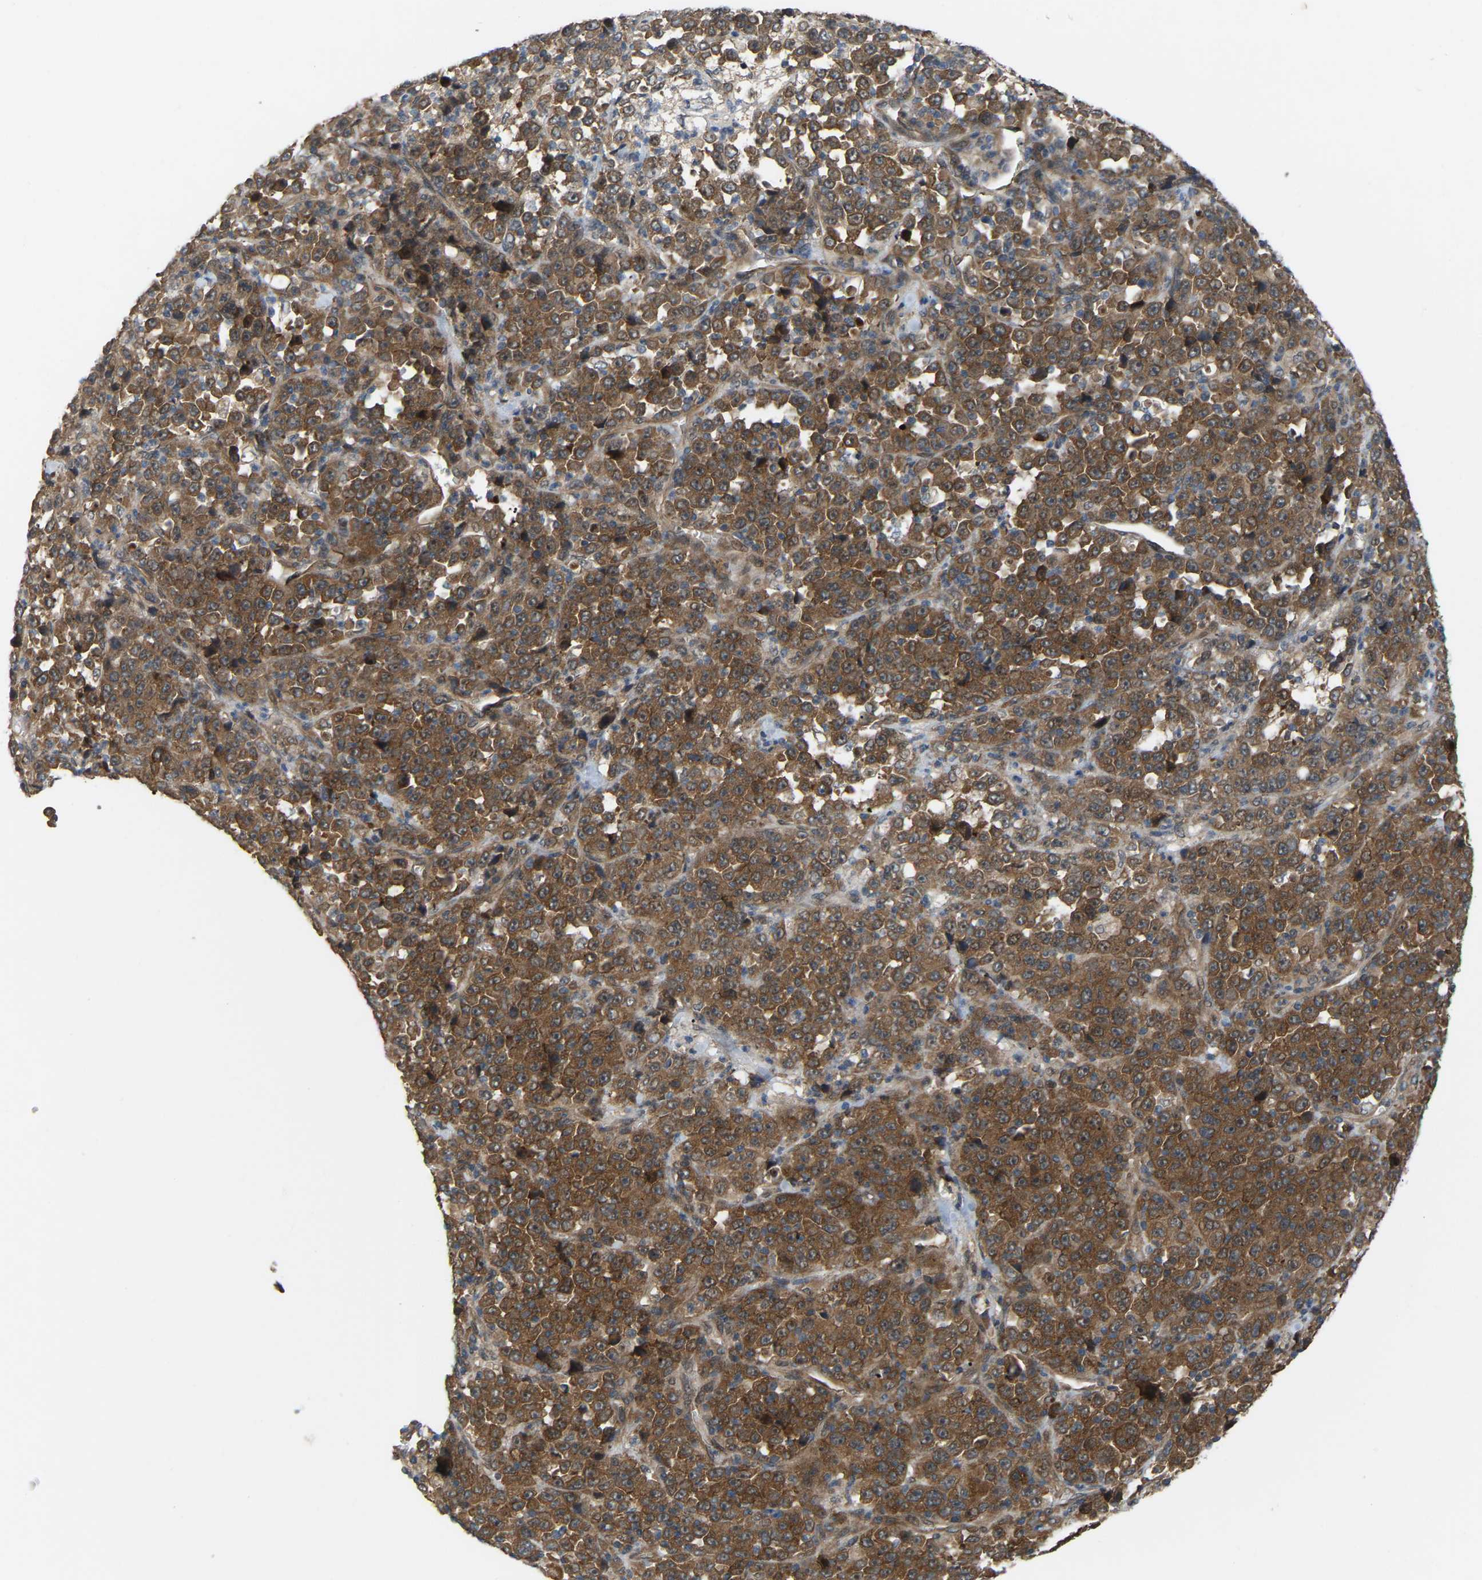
{"staining": {"intensity": "strong", "quantity": ">75%", "location": "cytoplasmic/membranous"}, "tissue": "stomach cancer", "cell_type": "Tumor cells", "image_type": "cancer", "snomed": [{"axis": "morphology", "description": "Normal tissue, NOS"}, {"axis": "morphology", "description": "Adenocarcinoma, NOS"}, {"axis": "topography", "description": "Stomach, upper"}, {"axis": "topography", "description": "Stomach"}], "caption": "Immunohistochemical staining of human adenocarcinoma (stomach) reveals high levels of strong cytoplasmic/membranous positivity in approximately >75% of tumor cells. The staining was performed using DAB, with brown indicating positive protein expression. Nuclei are stained blue with hematoxylin.", "gene": "CROT", "patient": {"sex": "male", "age": 59}}